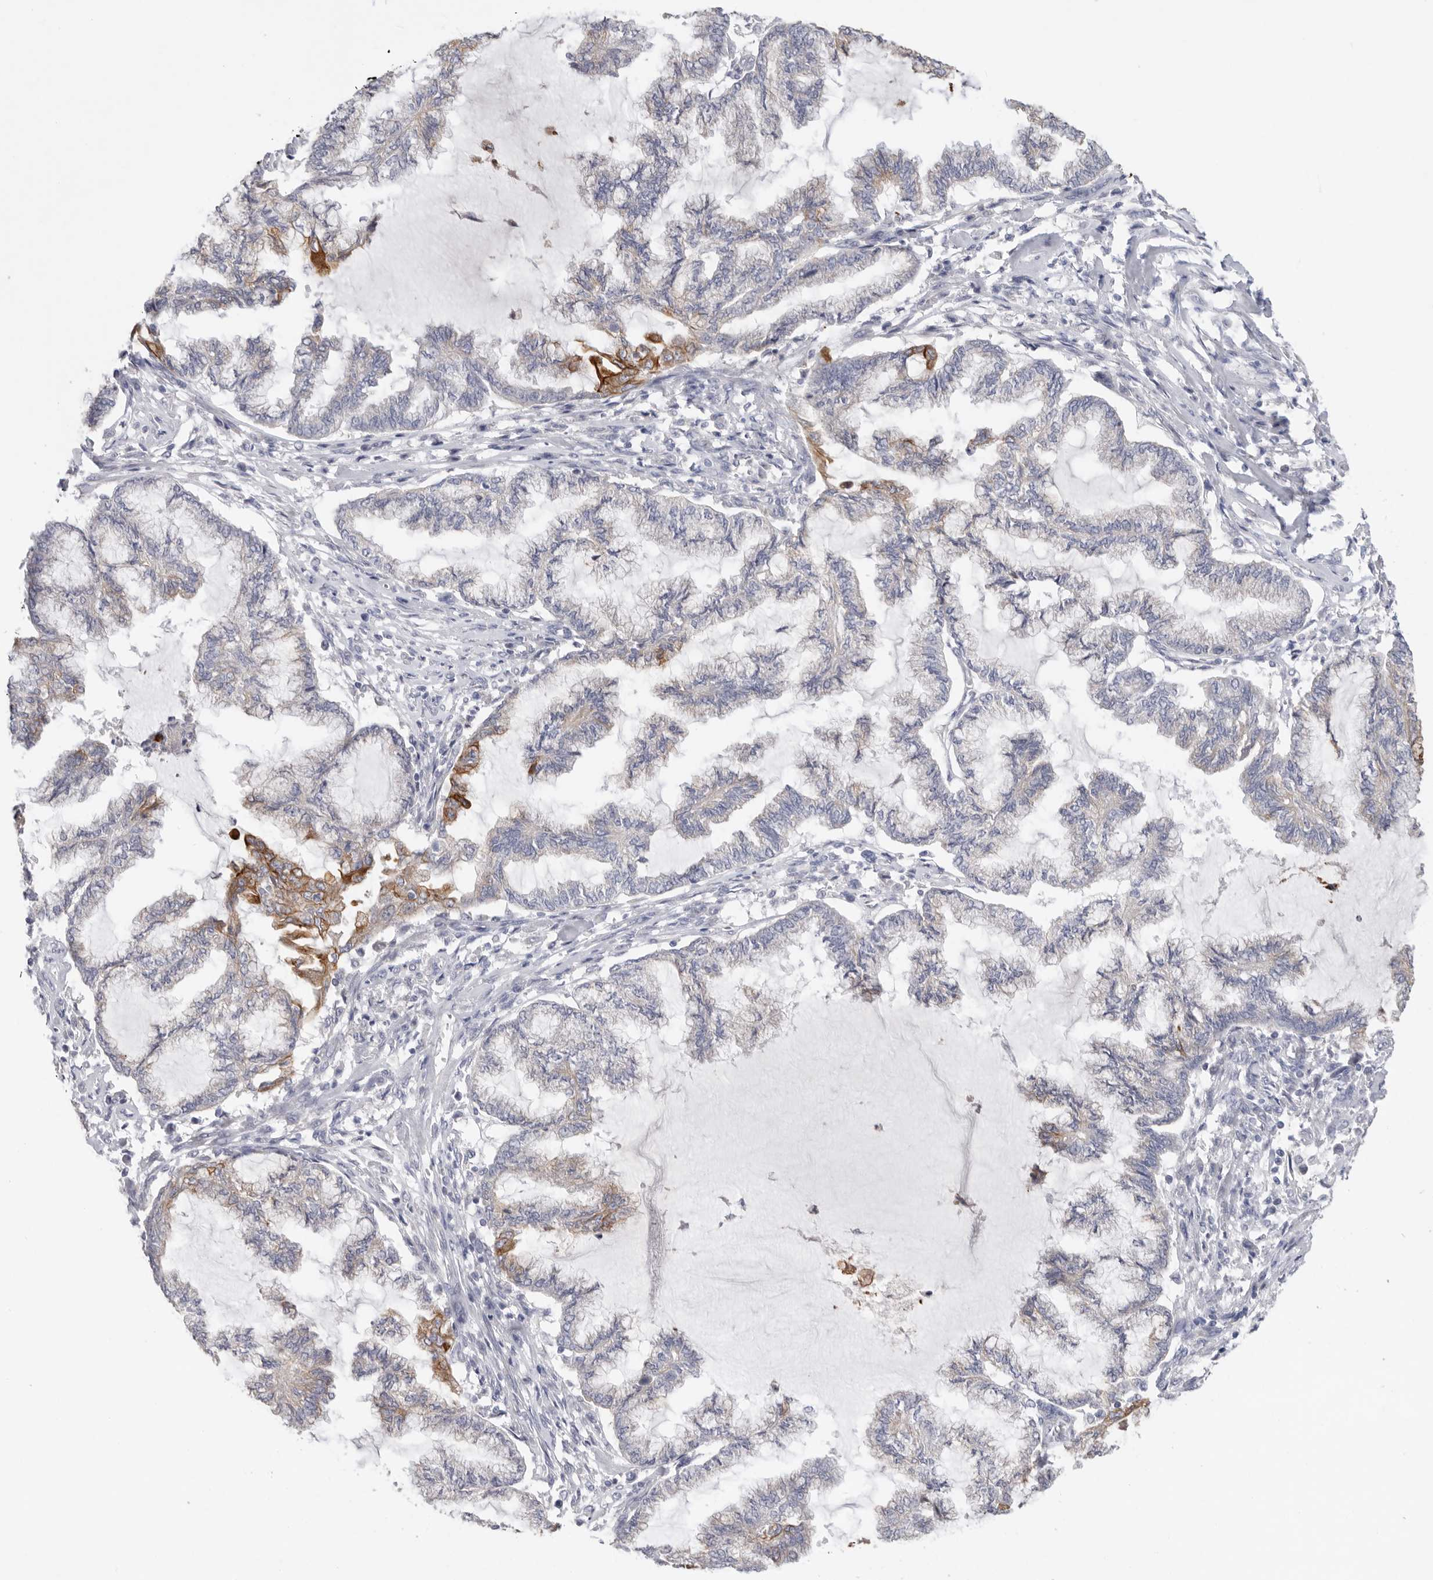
{"staining": {"intensity": "moderate", "quantity": "<25%", "location": "cytoplasmic/membranous"}, "tissue": "endometrial cancer", "cell_type": "Tumor cells", "image_type": "cancer", "snomed": [{"axis": "morphology", "description": "Adenocarcinoma, NOS"}, {"axis": "topography", "description": "Endometrium"}], "caption": "Endometrial cancer (adenocarcinoma) tissue demonstrates moderate cytoplasmic/membranous expression in approximately <25% of tumor cells, visualized by immunohistochemistry.", "gene": "MTFR1L", "patient": {"sex": "female", "age": 86}}